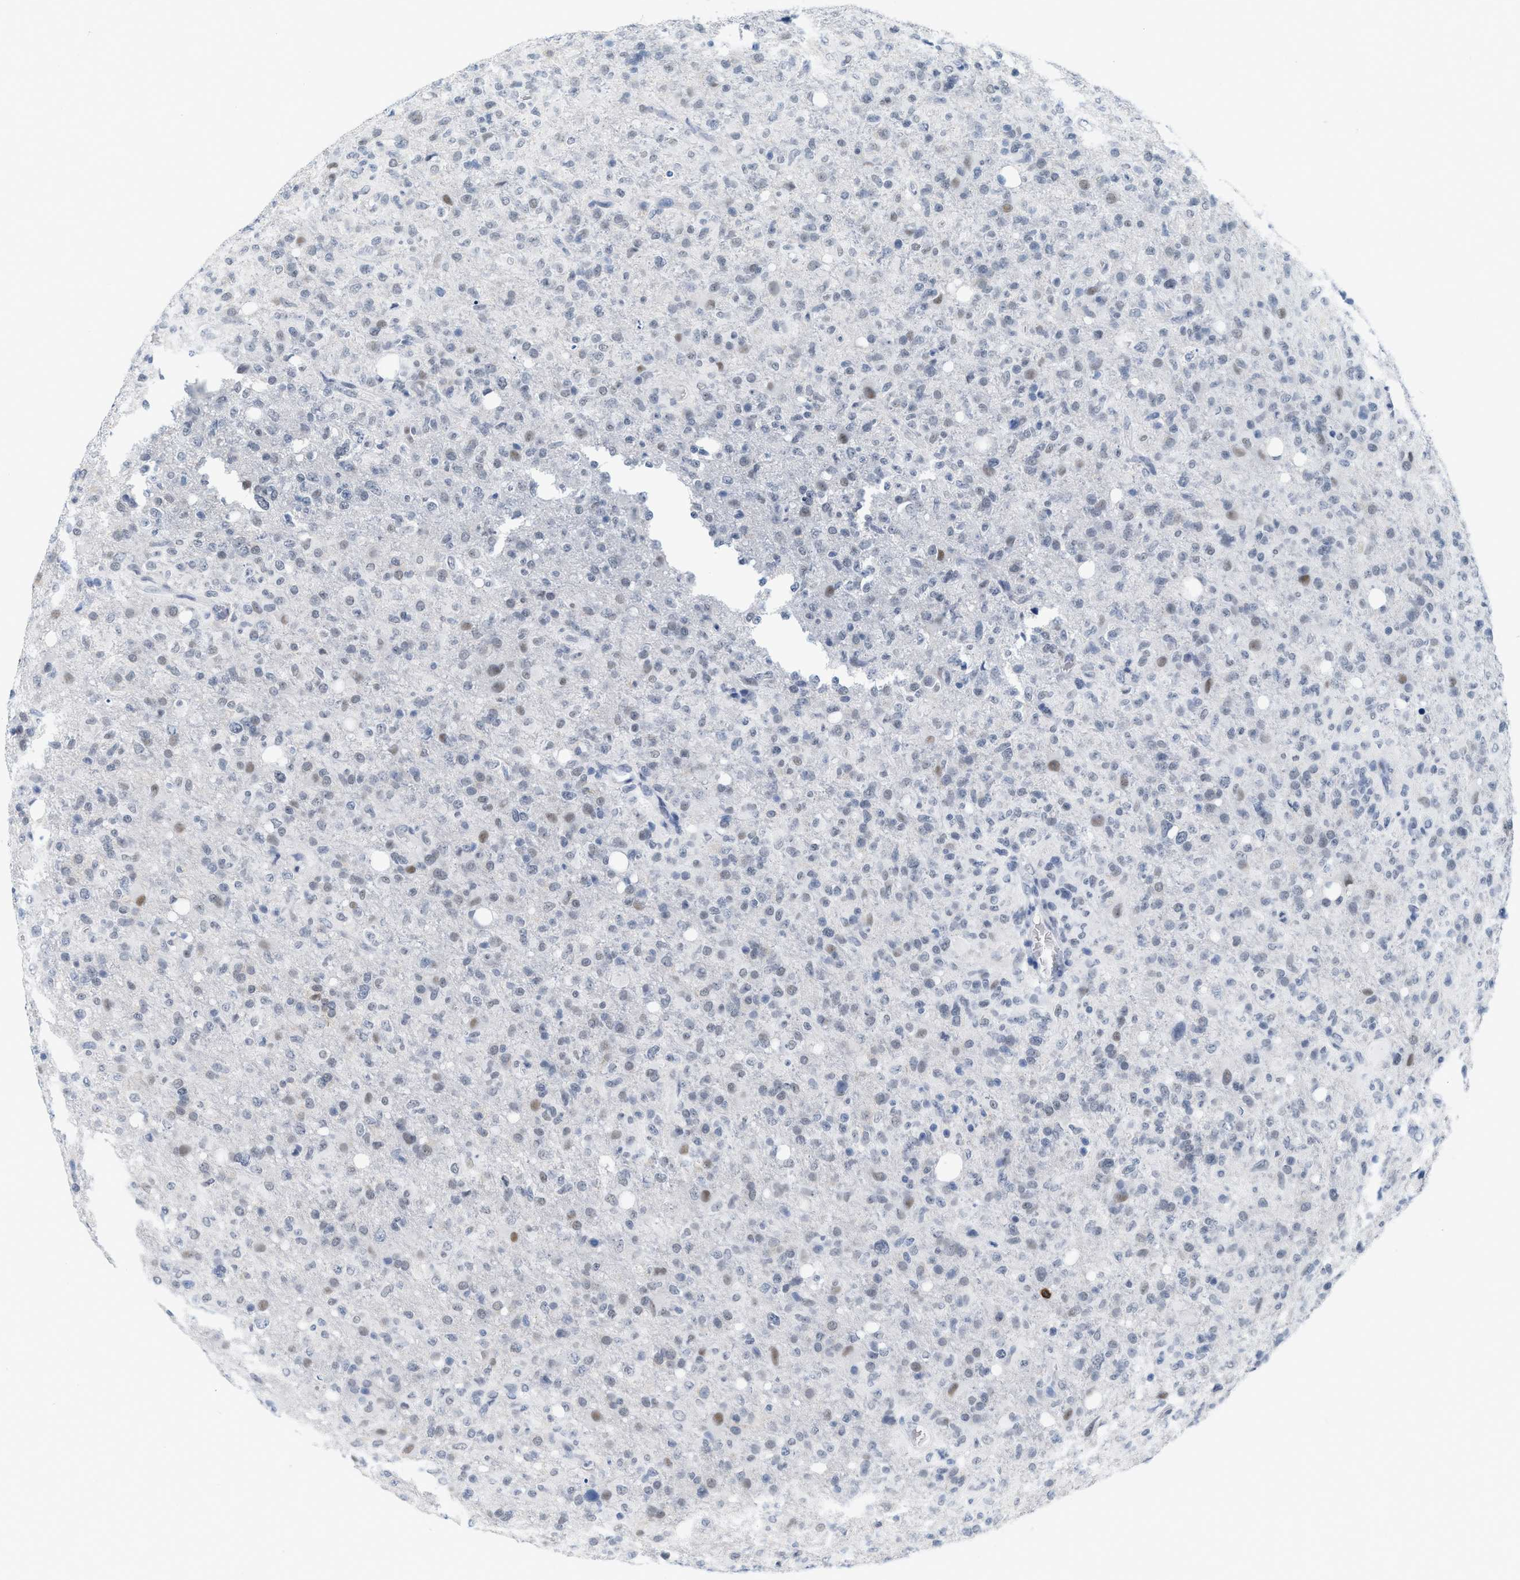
{"staining": {"intensity": "weak", "quantity": "<25%", "location": "nuclear"}, "tissue": "glioma", "cell_type": "Tumor cells", "image_type": "cancer", "snomed": [{"axis": "morphology", "description": "Glioma, malignant, High grade"}, {"axis": "topography", "description": "Brain"}], "caption": "This photomicrograph is of glioma stained with immunohistochemistry (IHC) to label a protein in brown with the nuclei are counter-stained blue. There is no positivity in tumor cells.", "gene": "XIRP1", "patient": {"sex": "female", "age": 57}}